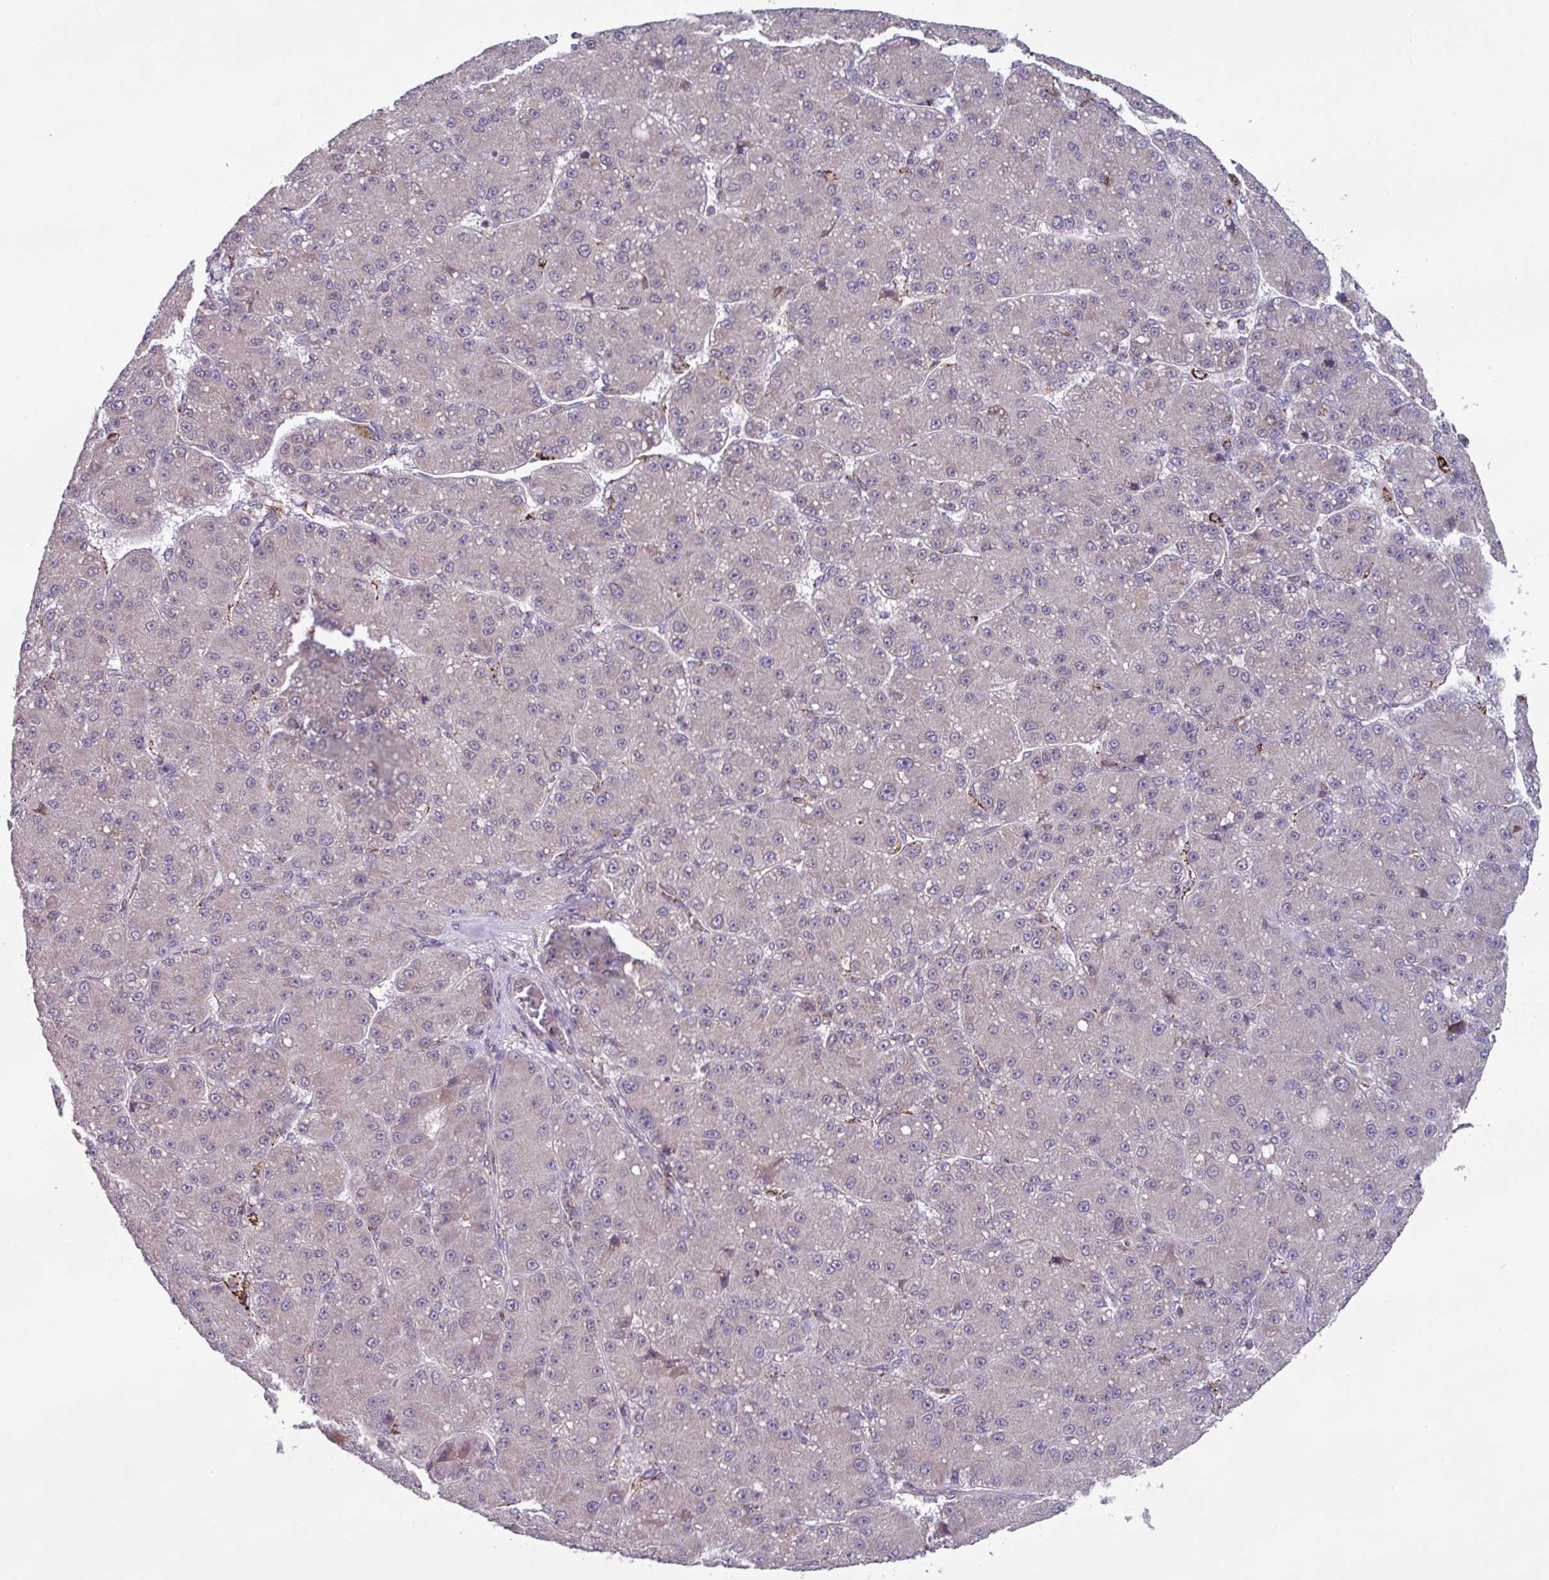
{"staining": {"intensity": "negative", "quantity": "none", "location": "none"}, "tissue": "liver cancer", "cell_type": "Tumor cells", "image_type": "cancer", "snomed": [{"axis": "morphology", "description": "Carcinoma, Hepatocellular, NOS"}, {"axis": "topography", "description": "Liver"}], "caption": "This photomicrograph is of liver cancer (hepatocellular carcinoma) stained with immunohistochemistry (IHC) to label a protein in brown with the nuclei are counter-stained blue. There is no expression in tumor cells.", "gene": "AKIRIN1", "patient": {"sex": "male", "age": 67}}